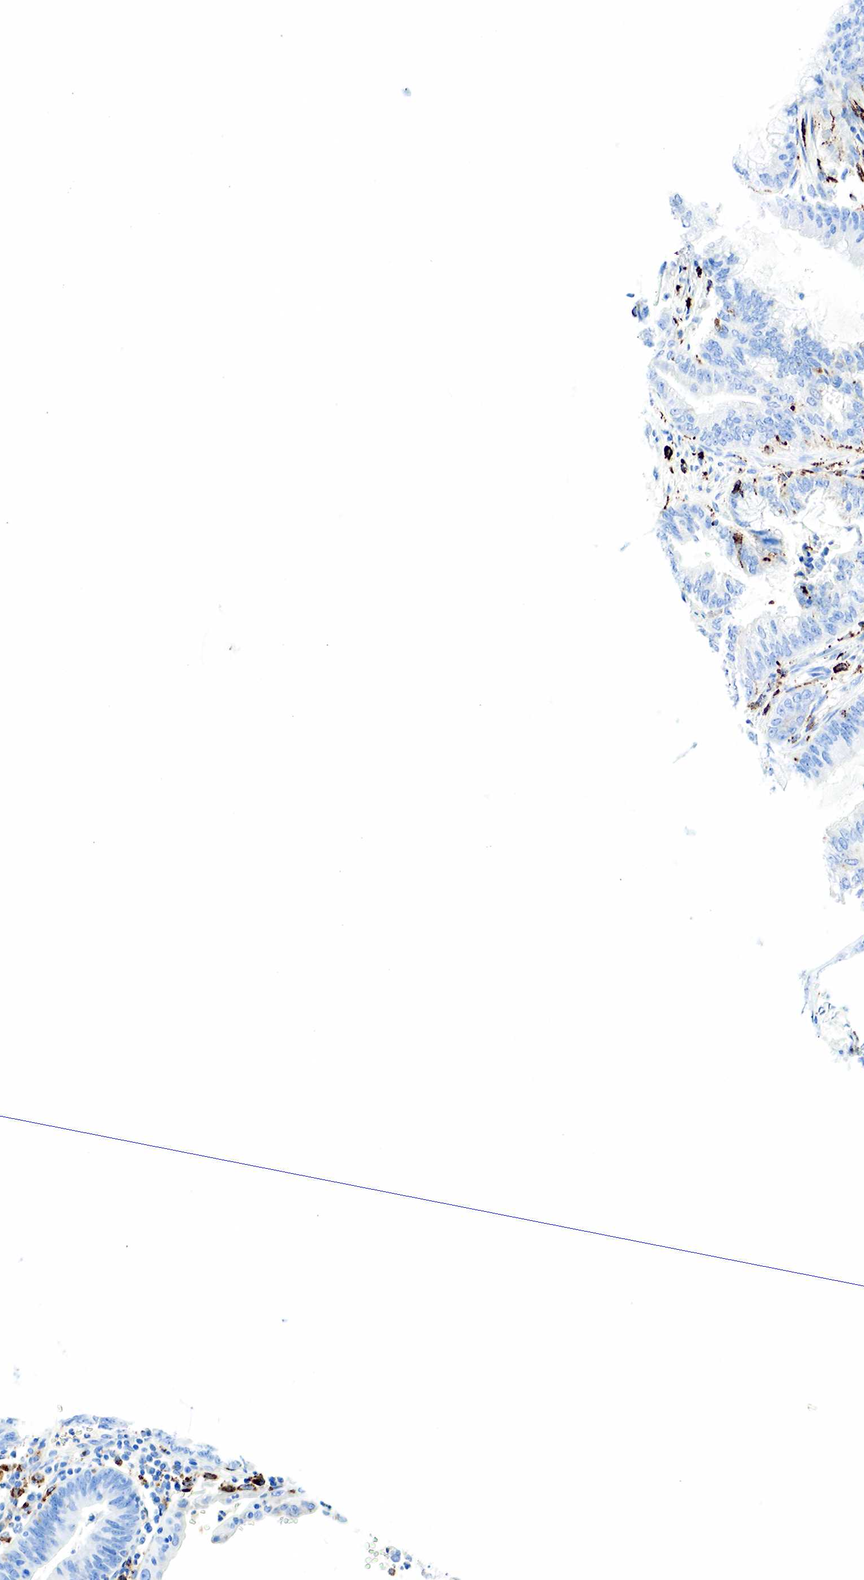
{"staining": {"intensity": "negative", "quantity": "none", "location": "none"}, "tissue": "endometrial cancer", "cell_type": "Tumor cells", "image_type": "cancer", "snomed": [{"axis": "morphology", "description": "Adenocarcinoma, NOS"}, {"axis": "topography", "description": "Endometrium"}], "caption": "Immunohistochemical staining of human endometrial cancer (adenocarcinoma) demonstrates no significant staining in tumor cells. Brightfield microscopy of IHC stained with DAB (brown) and hematoxylin (blue), captured at high magnification.", "gene": "CD68", "patient": {"sex": "female", "age": 63}}